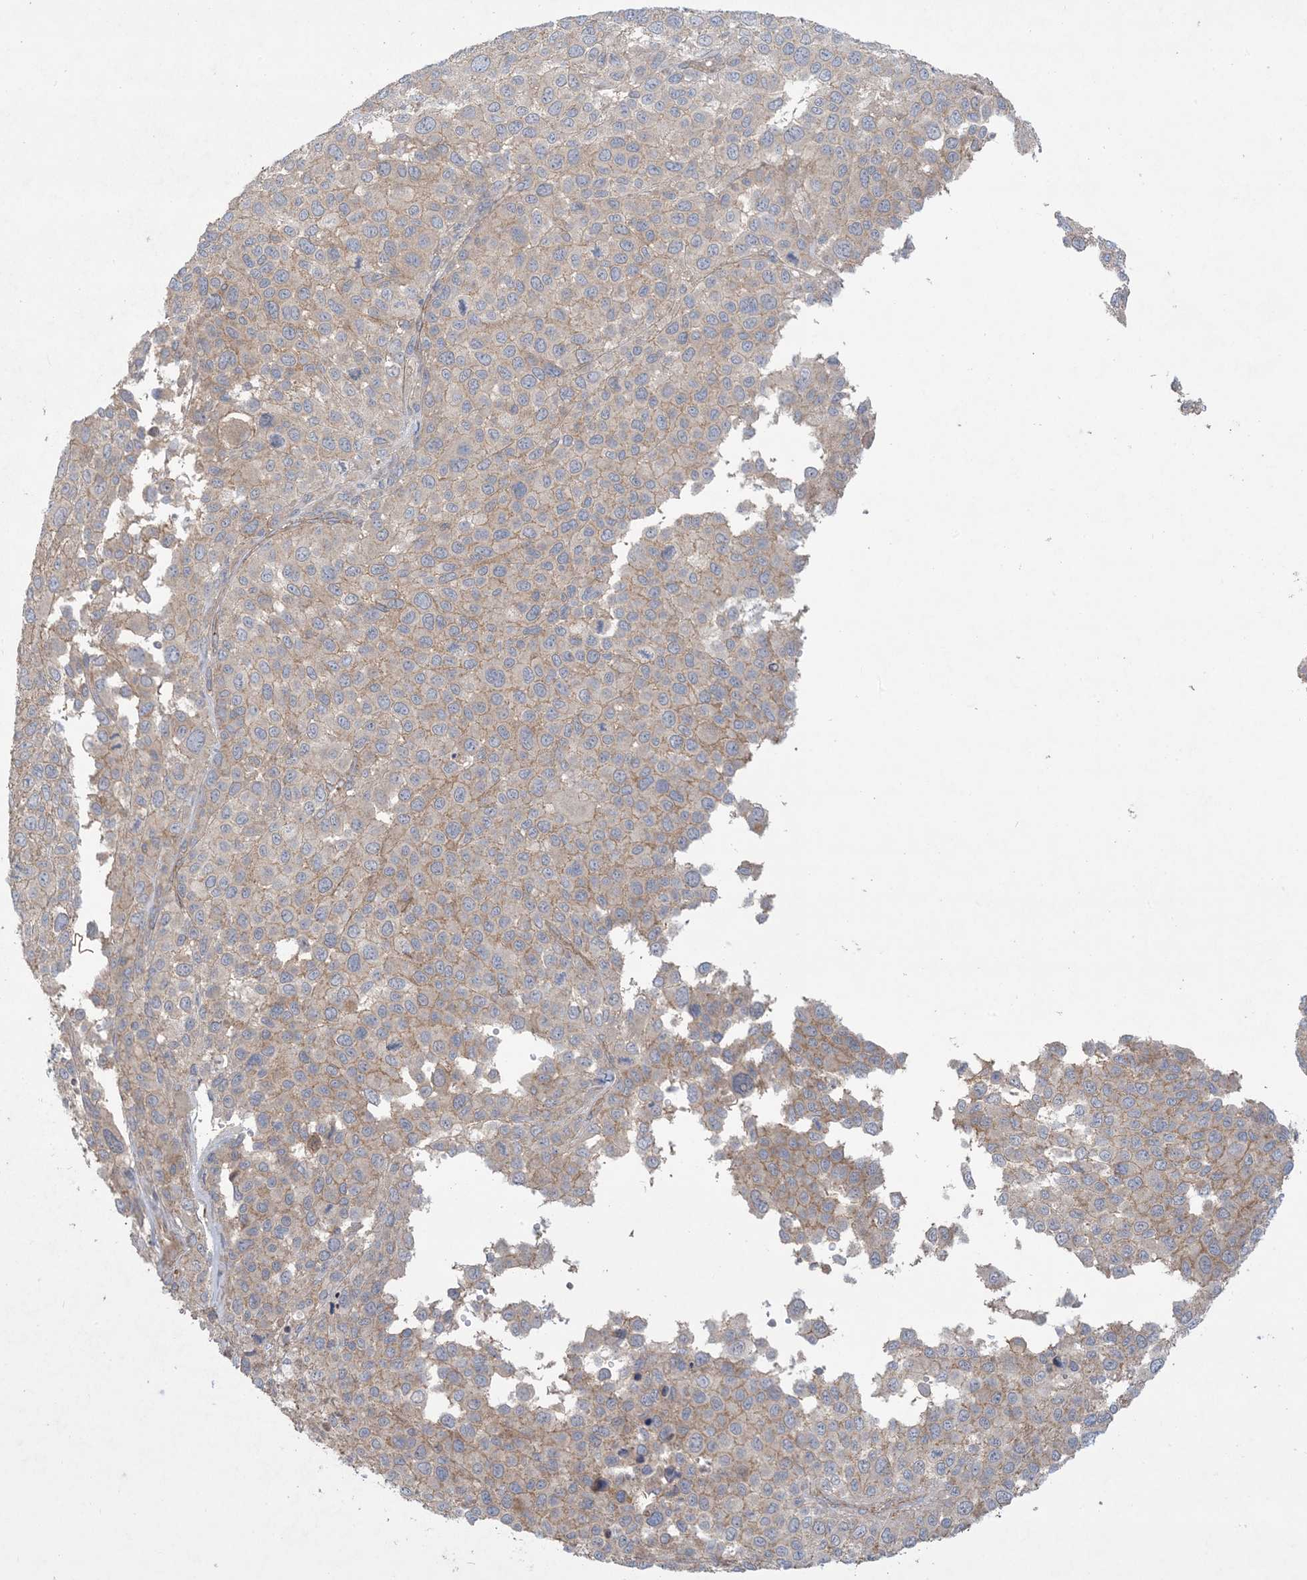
{"staining": {"intensity": "moderate", "quantity": "<25%", "location": "cytoplasmic/membranous"}, "tissue": "melanoma", "cell_type": "Tumor cells", "image_type": "cancer", "snomed": [{"axis": "morphology", "description": "Malignant melanoma, NOS"}, {"axis": "topography", "description": "Skin of trunk"}], "caption": "Immunohistochemistry (IHC) micrograph of human melanoma stained for a protein (brown), which shows low levels of moderate cytoplasmic/membranous positivity in approximately <25% of tumor cells.", "gene": "CCNY", "patient": {"sex": "male", "age": 71}}